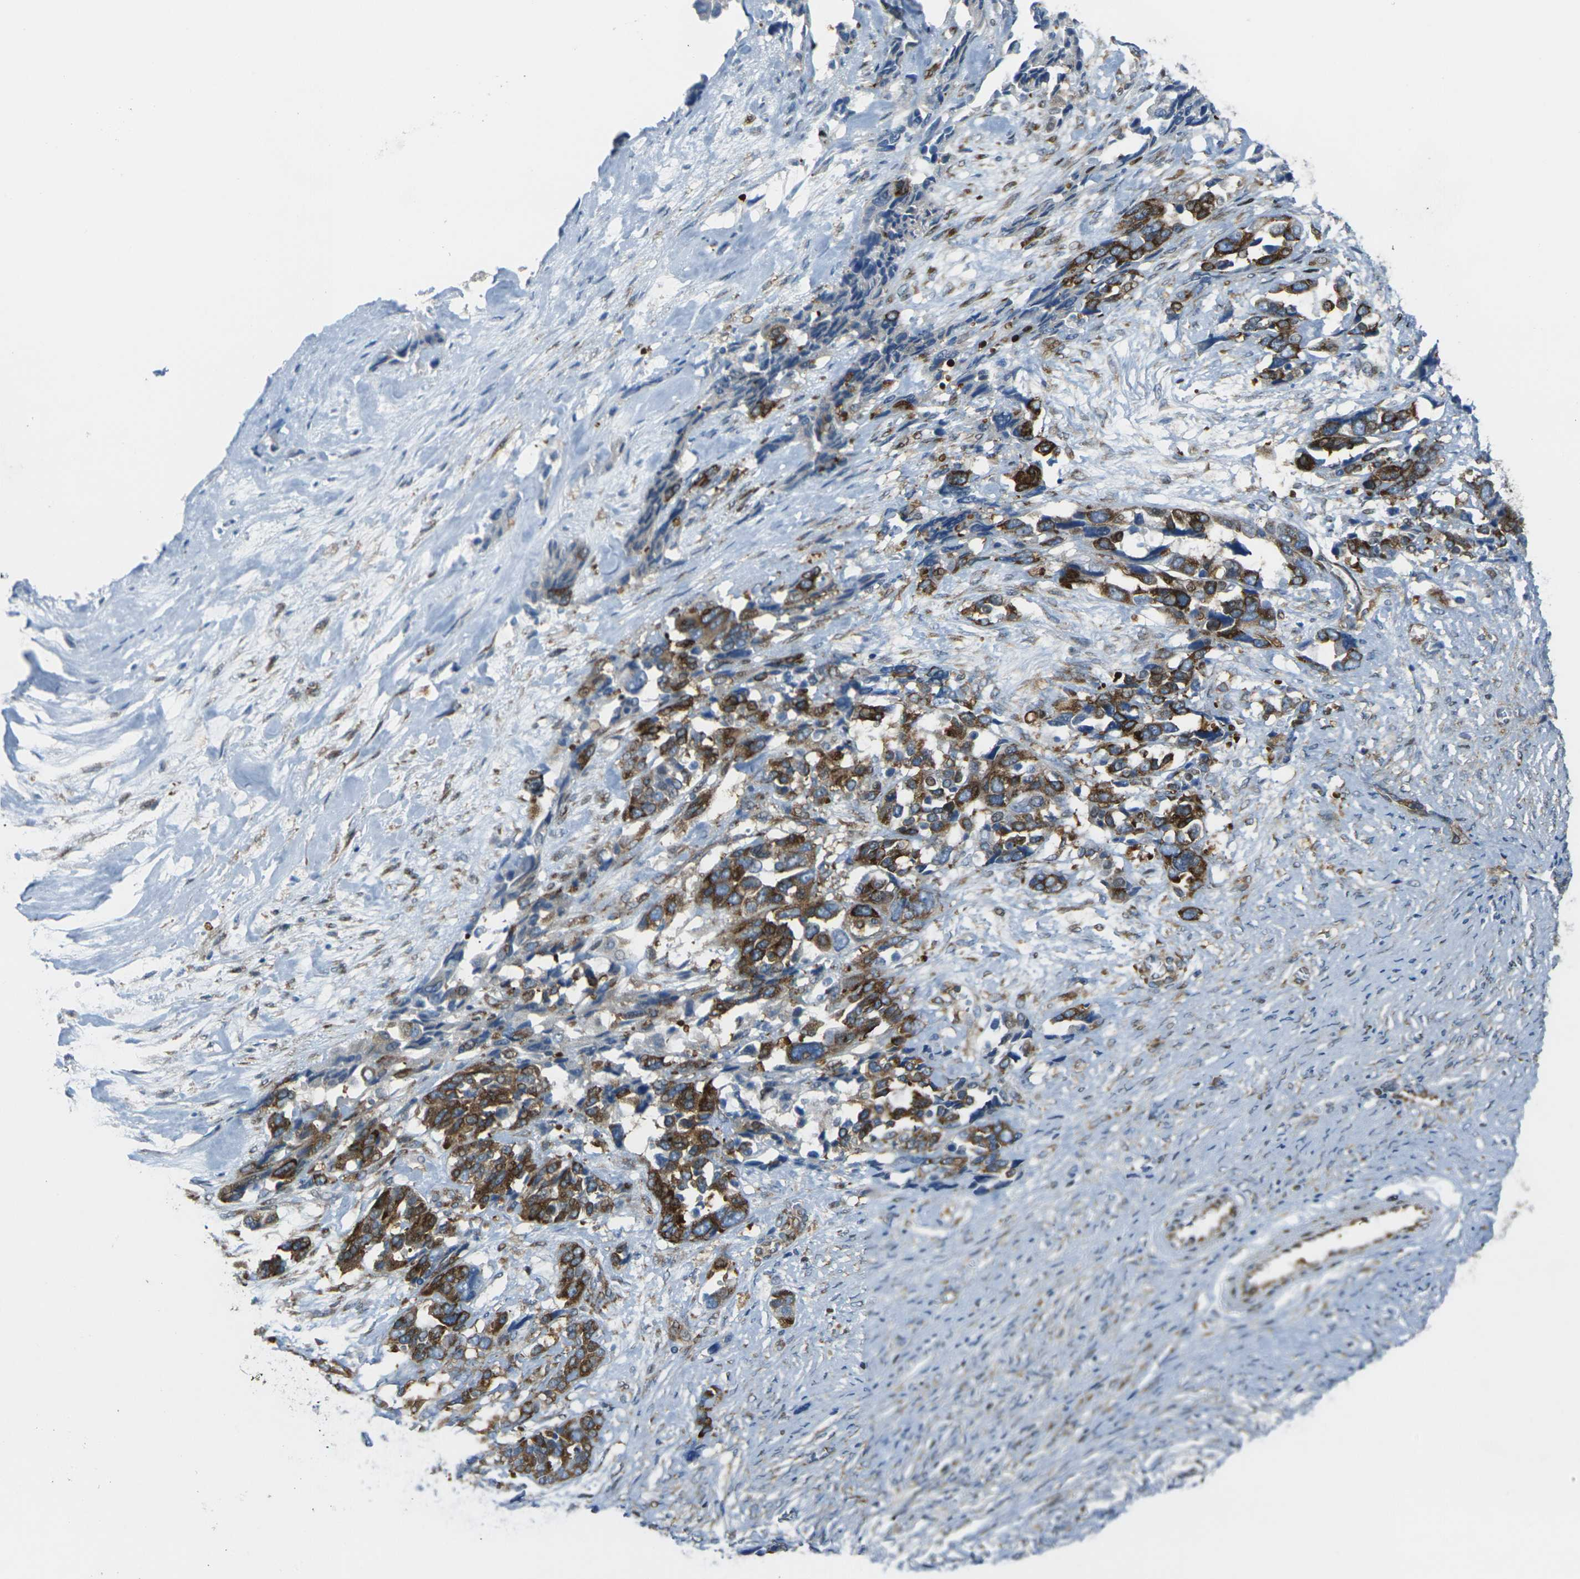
{"staining": {"intensity": "strong", "quantity": ">75%", "location": "cytoplasmic/membranous"}, "tissue": "ovarian cancer", "cell_type": "Tumor cells", "image_type": "cancer", "snomed": [{"axis": "morphology", "description": "Cystadenocarcinoma, serous, NOS"}, {"axis": "topography", "description": "Ovary"}], "caption": "A micrograph of ovarian serous cystadenocarcinoma stained for a protein displays strong cytoplasmic/membranous brown staining in tumor cells.", "gene": "CELSR2", "patient": {"sex": "female", "age": 44}}